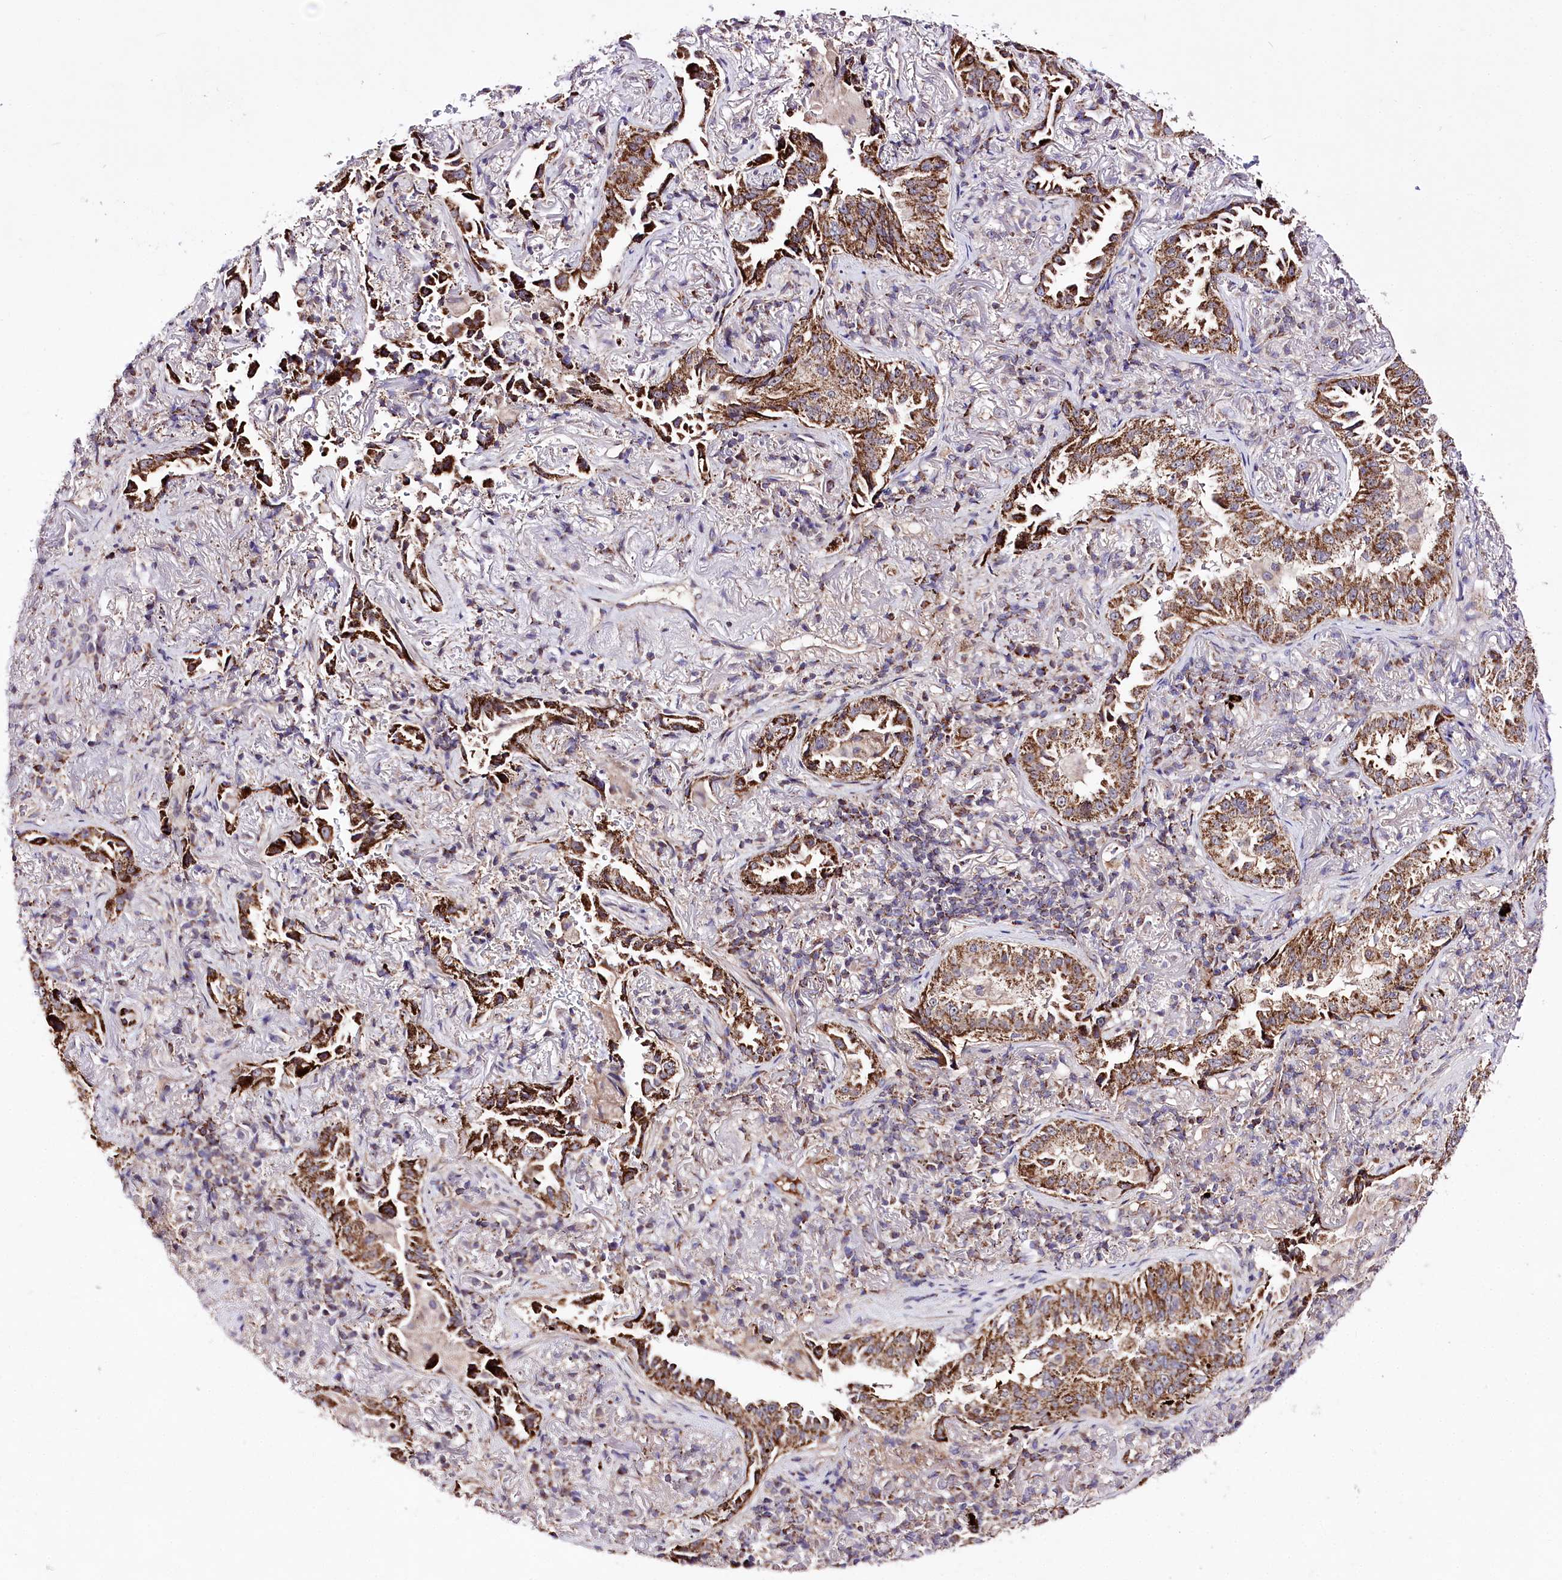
{"staining": {"intensity": "moderate", "quantity": ">75%", "location": "cytoplasmic/membranous"}, "tissue": "lung cancer", "cell_type": "Tumor cells", "image_type": "cancer", "snomed": [{"axis": "morphology", "description": "Adenocarcinoma, NOS"}, {"axis": "topography", "description": "Lung"}], "caption": "An image of human lung cancer (adenocarcinoma) stained for a protein exhibits moderate cytoplasmic/membranous brown staining in tumor cells.", "gene": "ATE1", "patient": {"sex": "female", "age": 69}}